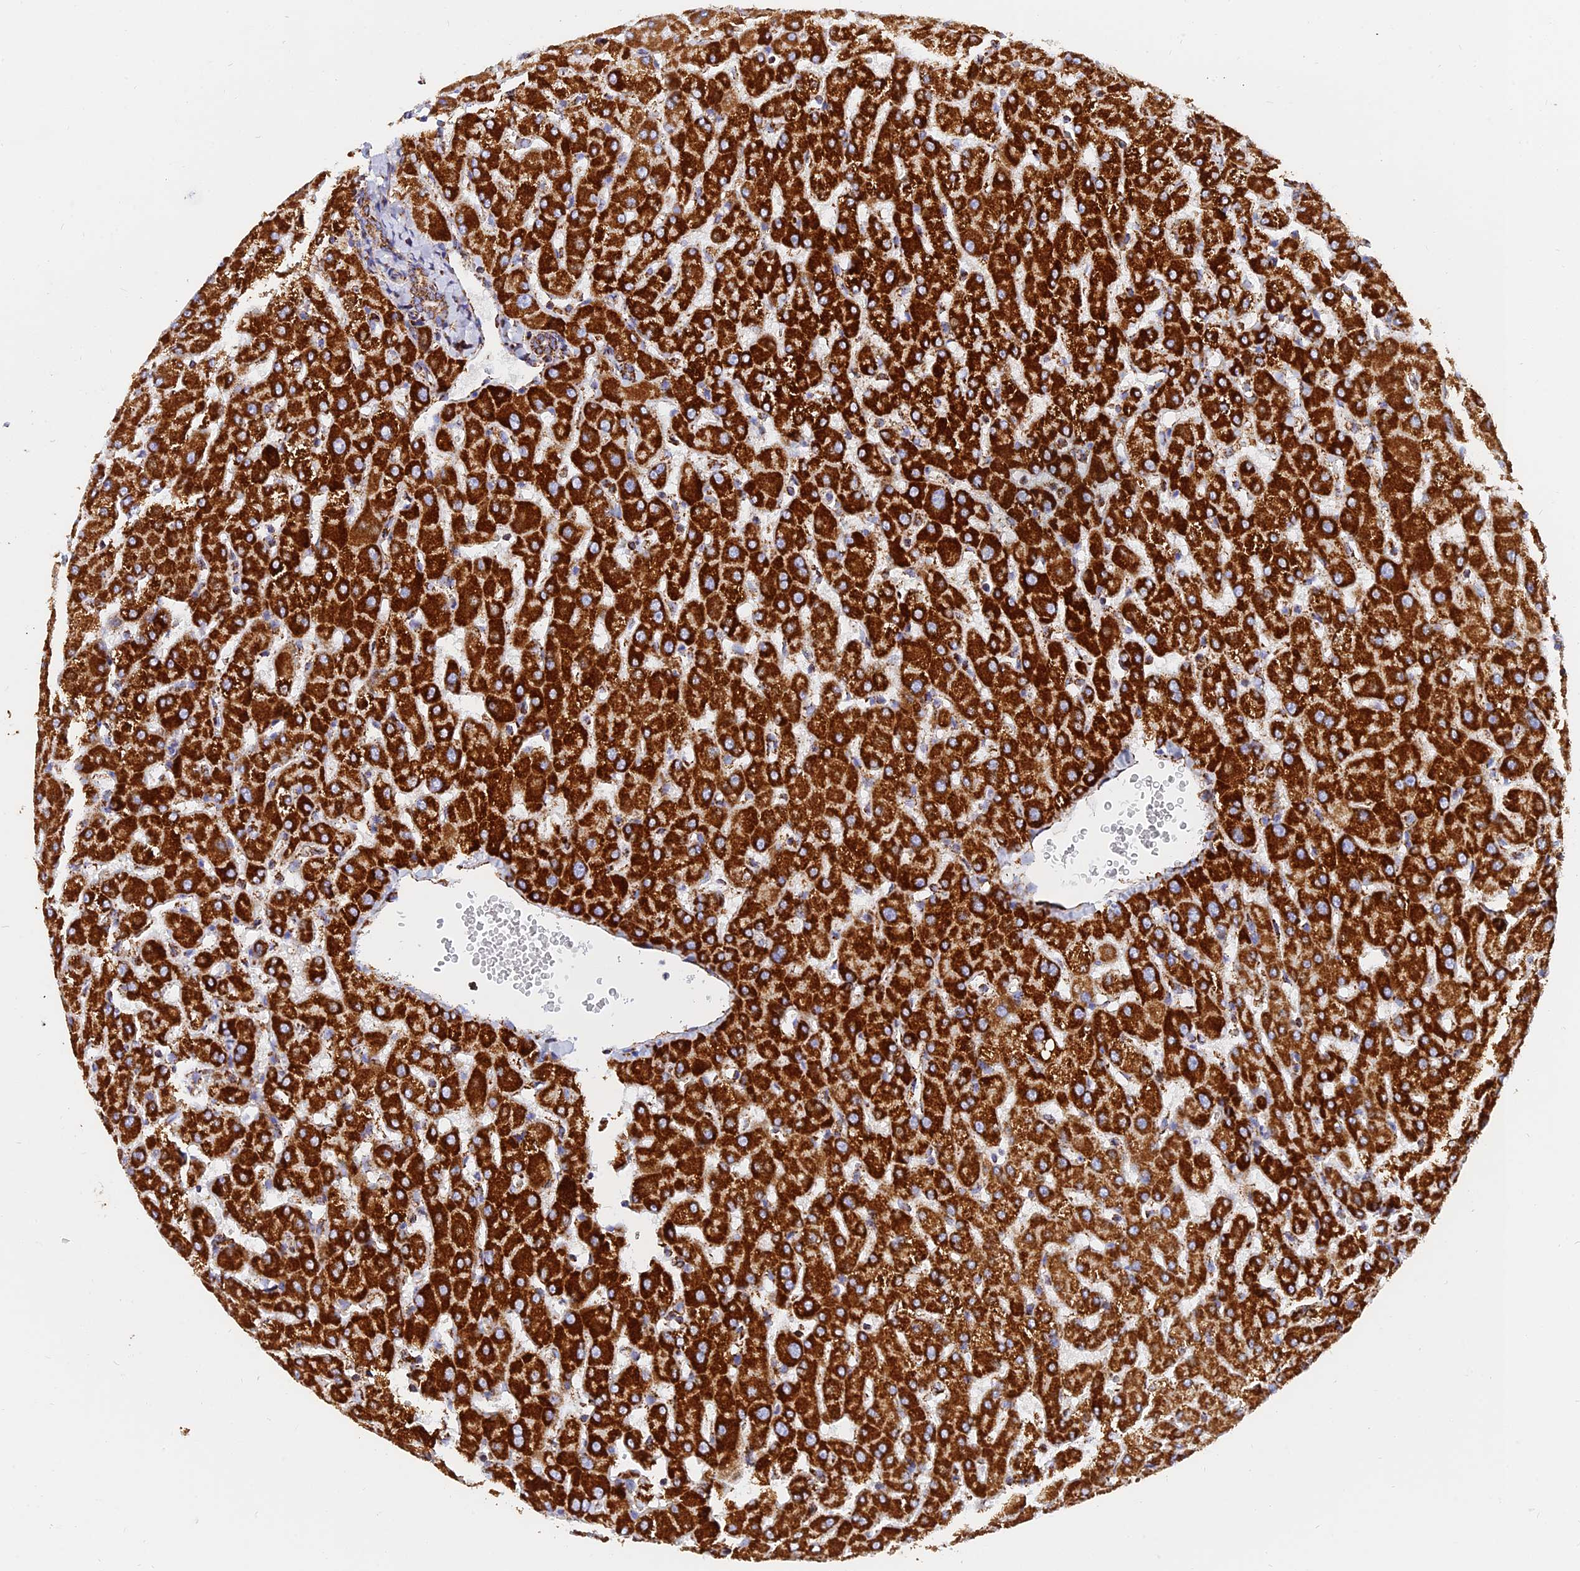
{"staining": {"intensity": "moderate", "quantity": ">75%", "location": "cytoplasmic/membranous"}, "tissue": "liver", "cell_type": "Cholangiocytes", "image_type": "normal", "snomed": [{"axis": "morphology", "description": "Normal tissue, NOS"}, {"axis": "topography", "description": "Liver"}], "caption": "Cholangiocytes show medium levels of moderate cytoplasmic/membranous expression in about >75% of cells in unremarkable liver. The protein is stained brown, and the nuclei are stained in blue (DAB IHC with brightfield microscopy, high magnification).", "gene": "NDUFB6", "patient": {"sex": "female", "age": 63}}